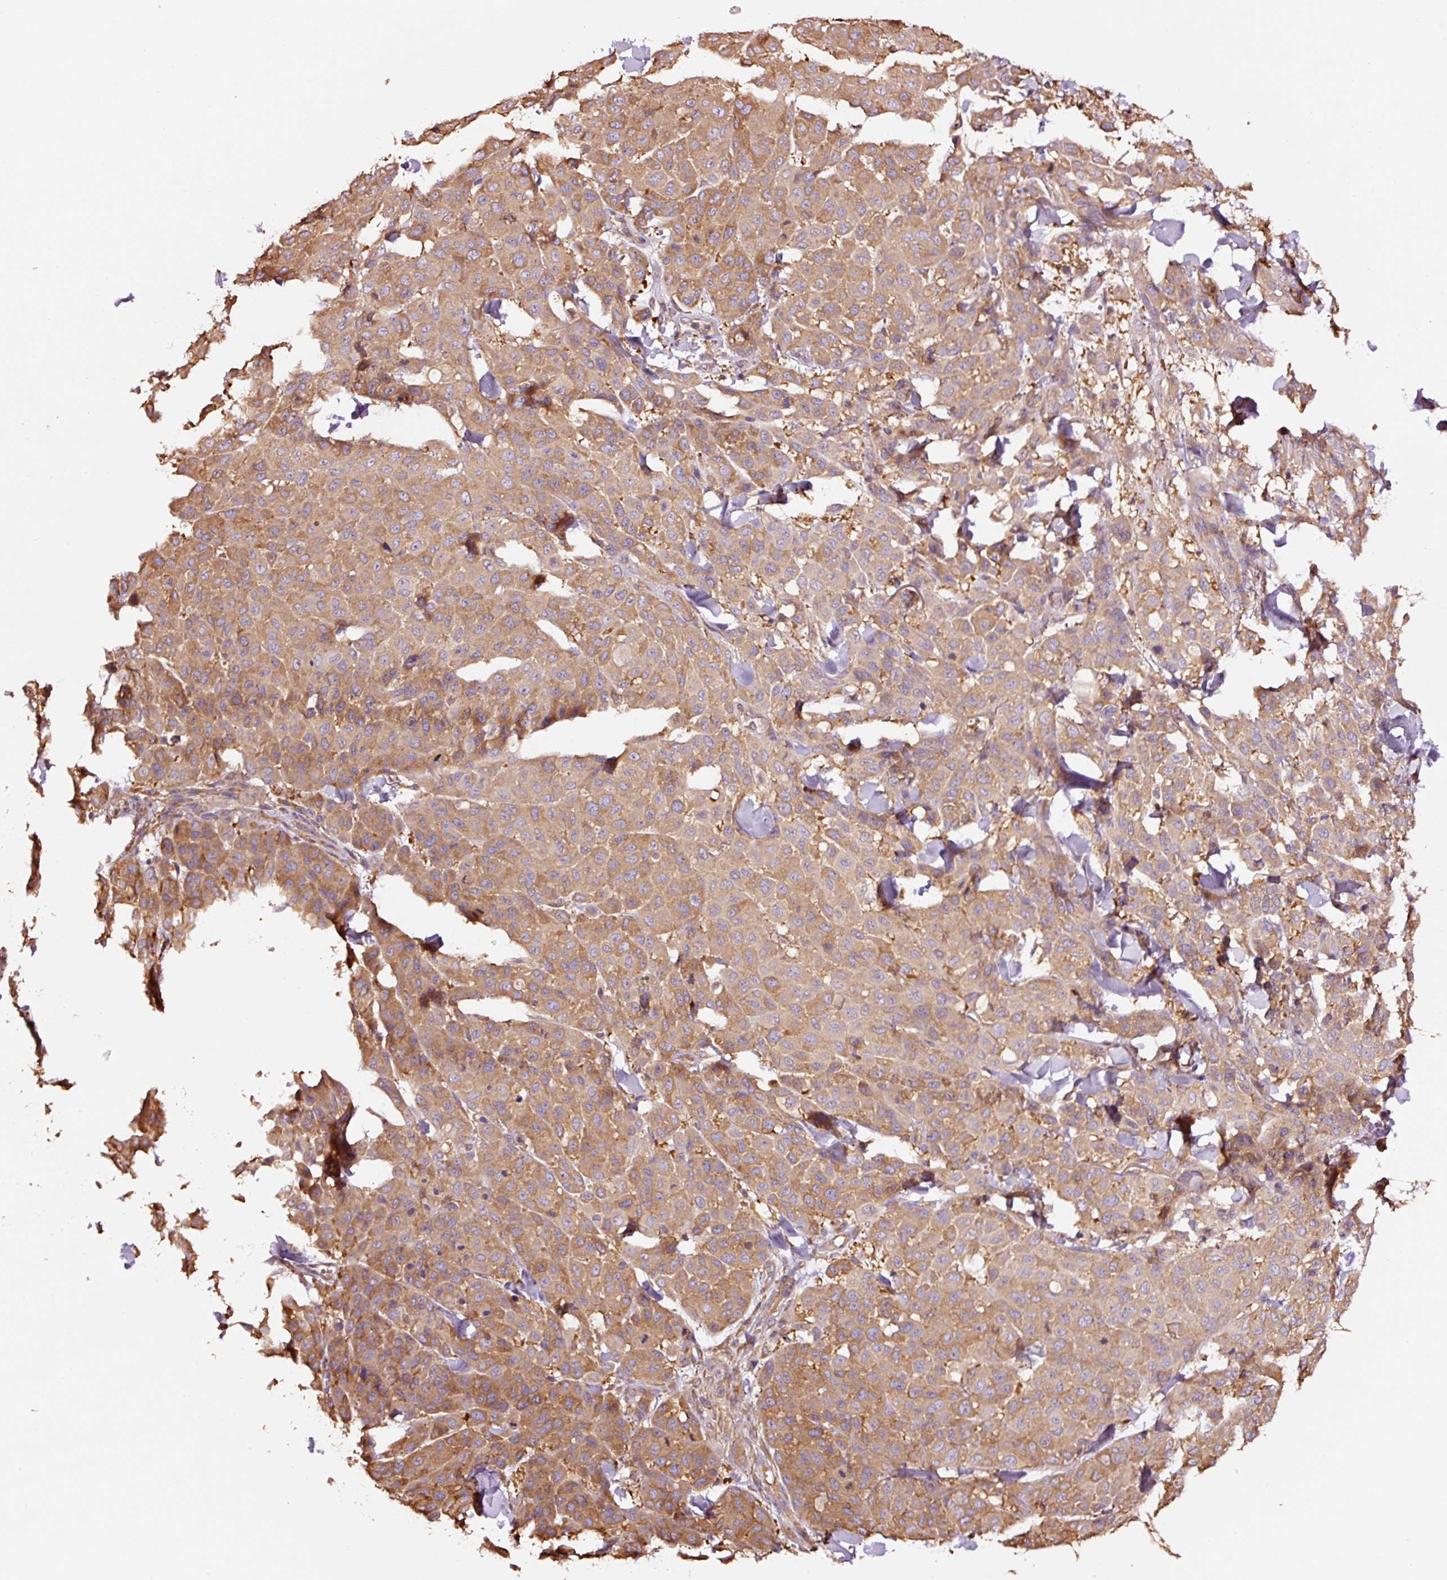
{"staining": {"intensity": "moderate", "quantity": ">75%", "location": "cytoplasmic/membranous"}, "tissue": "melanoma", "cell_type": "Tumor cells", "image_type": "cancer", "snomed": [{"axis": "morphology", "description": "Malignant melanoma, Metastatic site"}, {"axis": "topography", "description": "Skin"}], "caption": "Moderate cytoplasmic/membranous protein positivity is identified in approximately >75% of tumor cells in malignant melanoma (metastatic site). Nuclei are stained in blue.", "gene": "METAP1", "patient": {"sex": "female", "age": 81}}